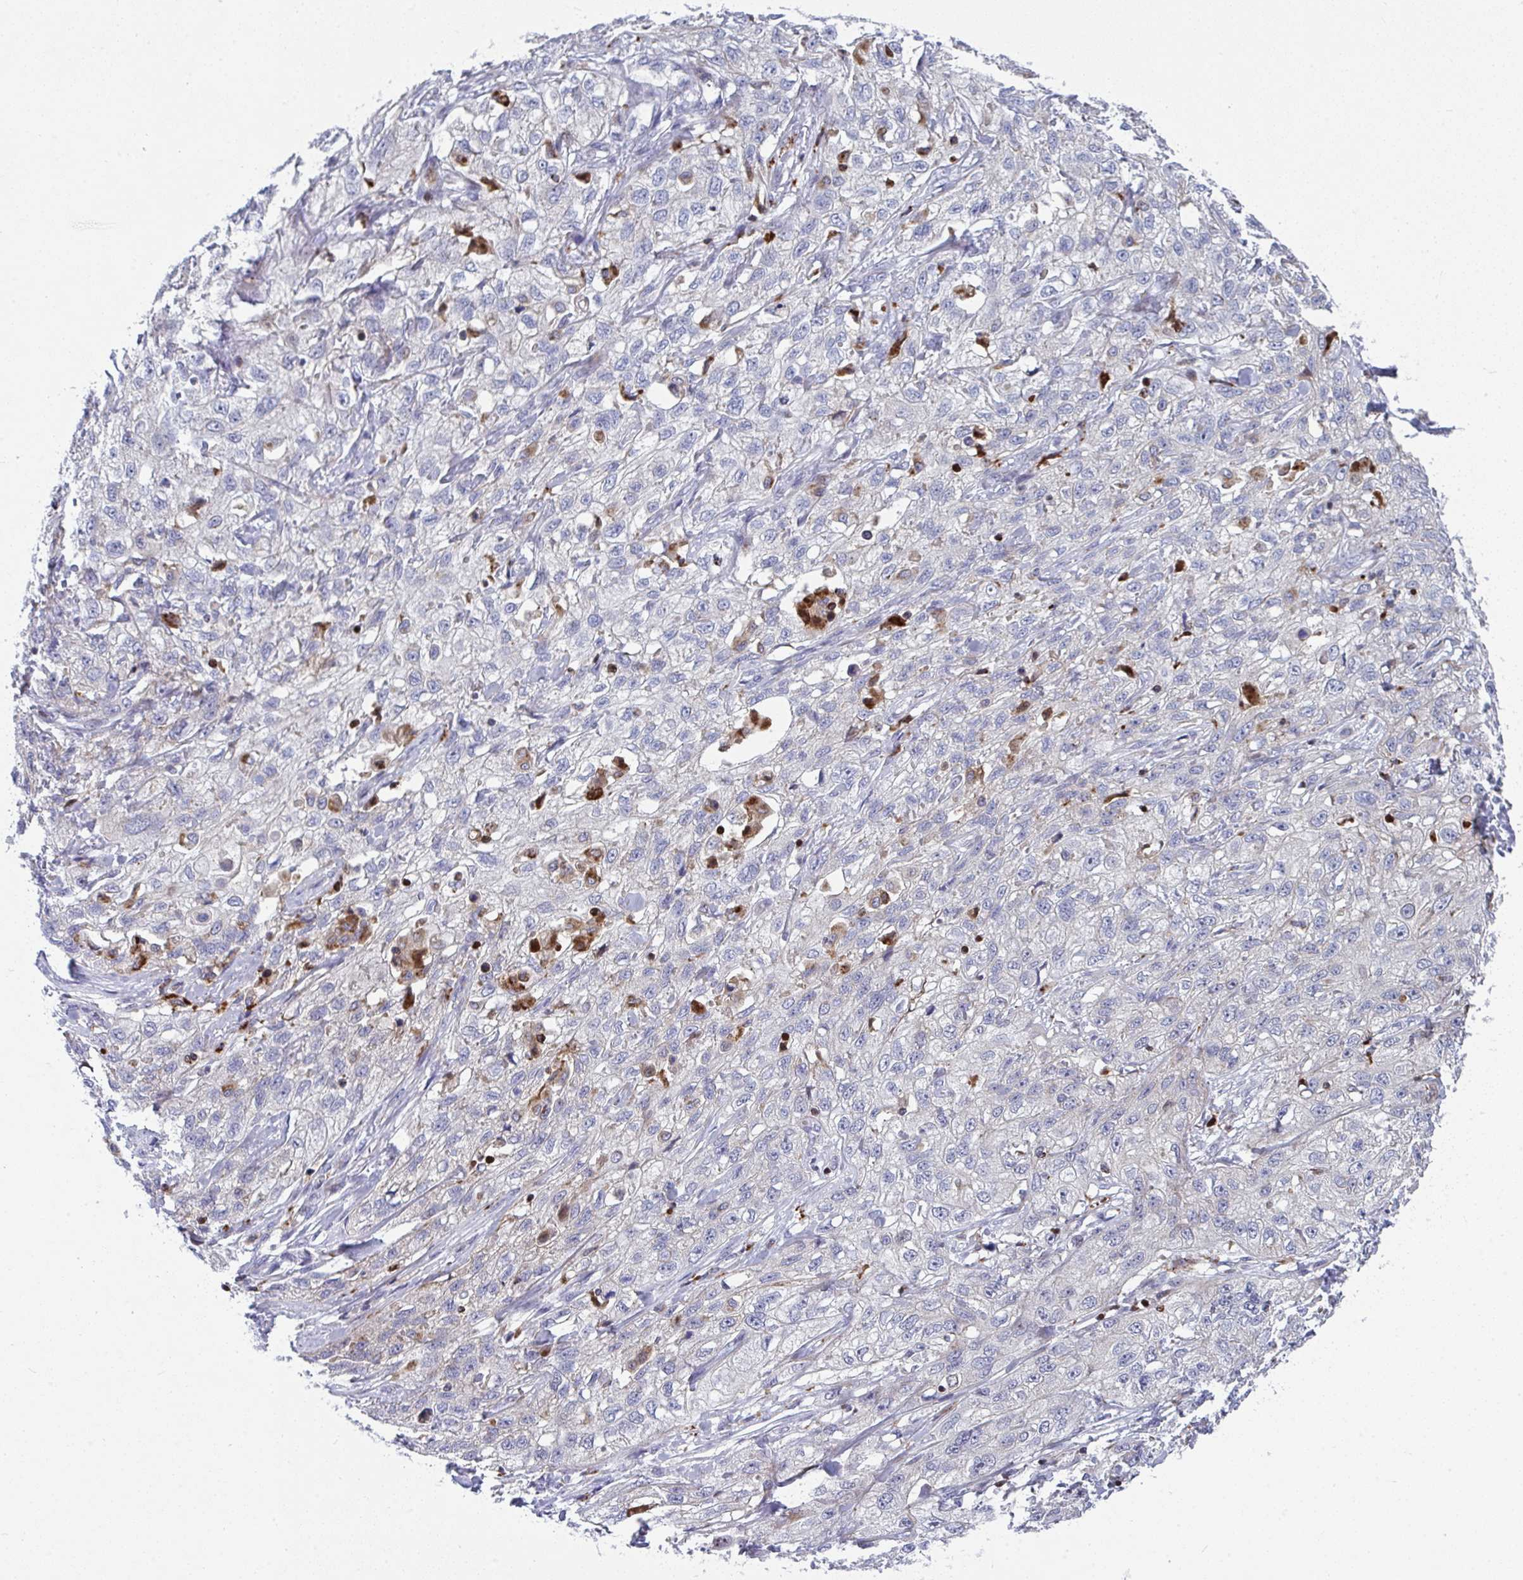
{"staining": {"intensity": "negative", "quantity": "none", "location": "none"}, "tissue": "skin cancer", "cell_type": "Tumor cells", "image_type": "cancer", "snomed": [{"axis": "morphology", "description": "Squamous cell carcinoma, NOS"}, {"axis": "topography", "description": "Skin"}, {"axis": "topography", "description": "Vulva"}], "caption": "Immunohistochemical staining of human squamous cell carcinoma (skin) exhibits no significant positivity in tumor cells.", "gene": "AOC2", "patient": {"sex": "female", "age": 86}}